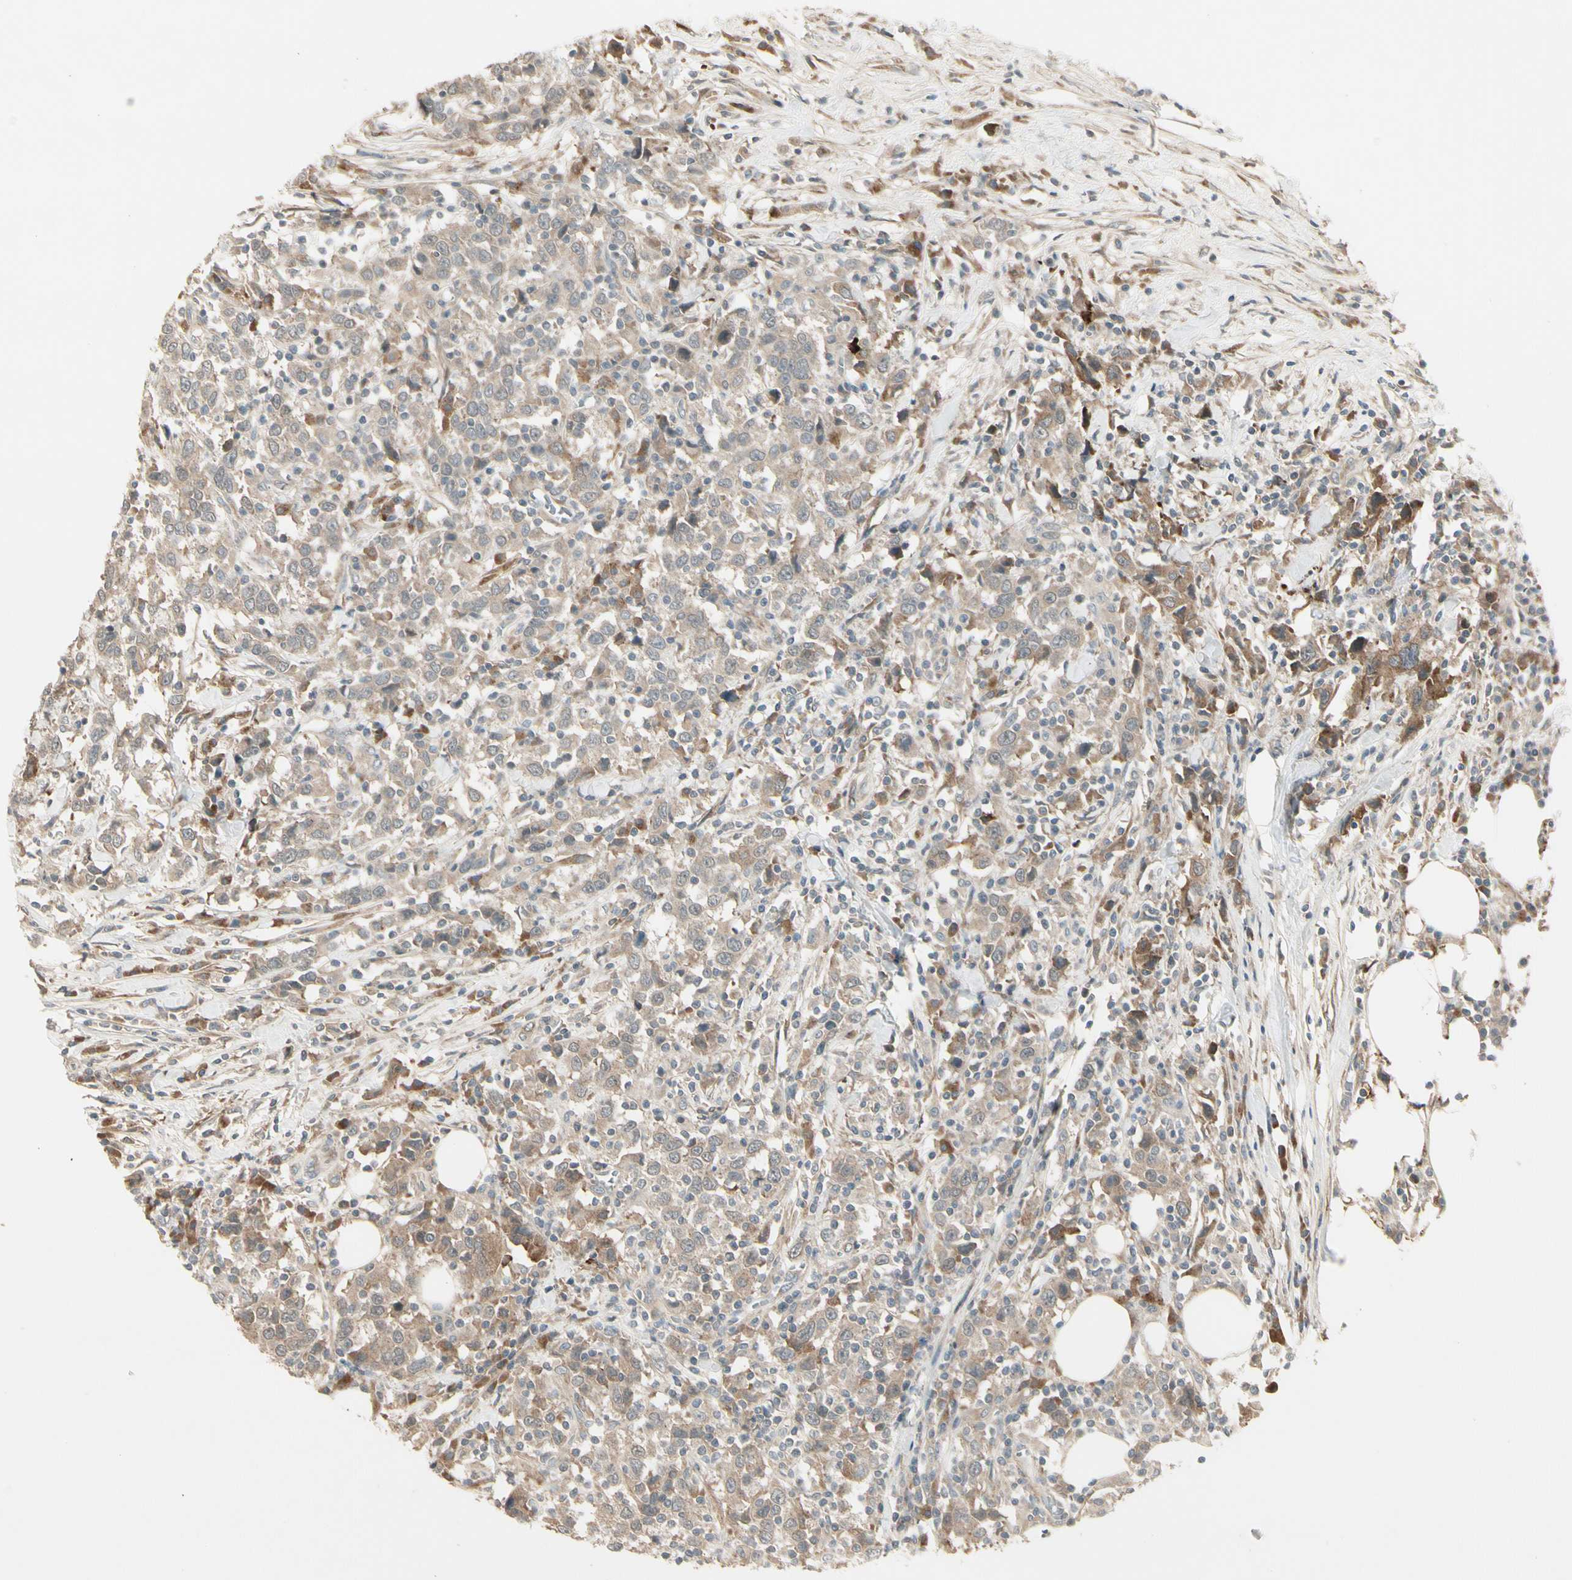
{"staining": {"intensity": "weak", "quantity": ">75%", "location": "cytoplasmic/membranous"}, "tissue": "urothelial cancer", "cell_type": "Tumor cells", "image_type": "cancer", "snomed": [{"axis": "morphology", "description": "Urothelial carcinoma, High grade"}, {"axis": "topography", "description": "Urinary bladder"}], "caption": "Brown immunohistochemical staining in human urothelial carcinoma (high-grade) displays weak cytoplasmic/membranous expression in approximately >75% of tumor cells.", "gene": "FHDC1", "patient": {"sex": "male", "age": 61}}